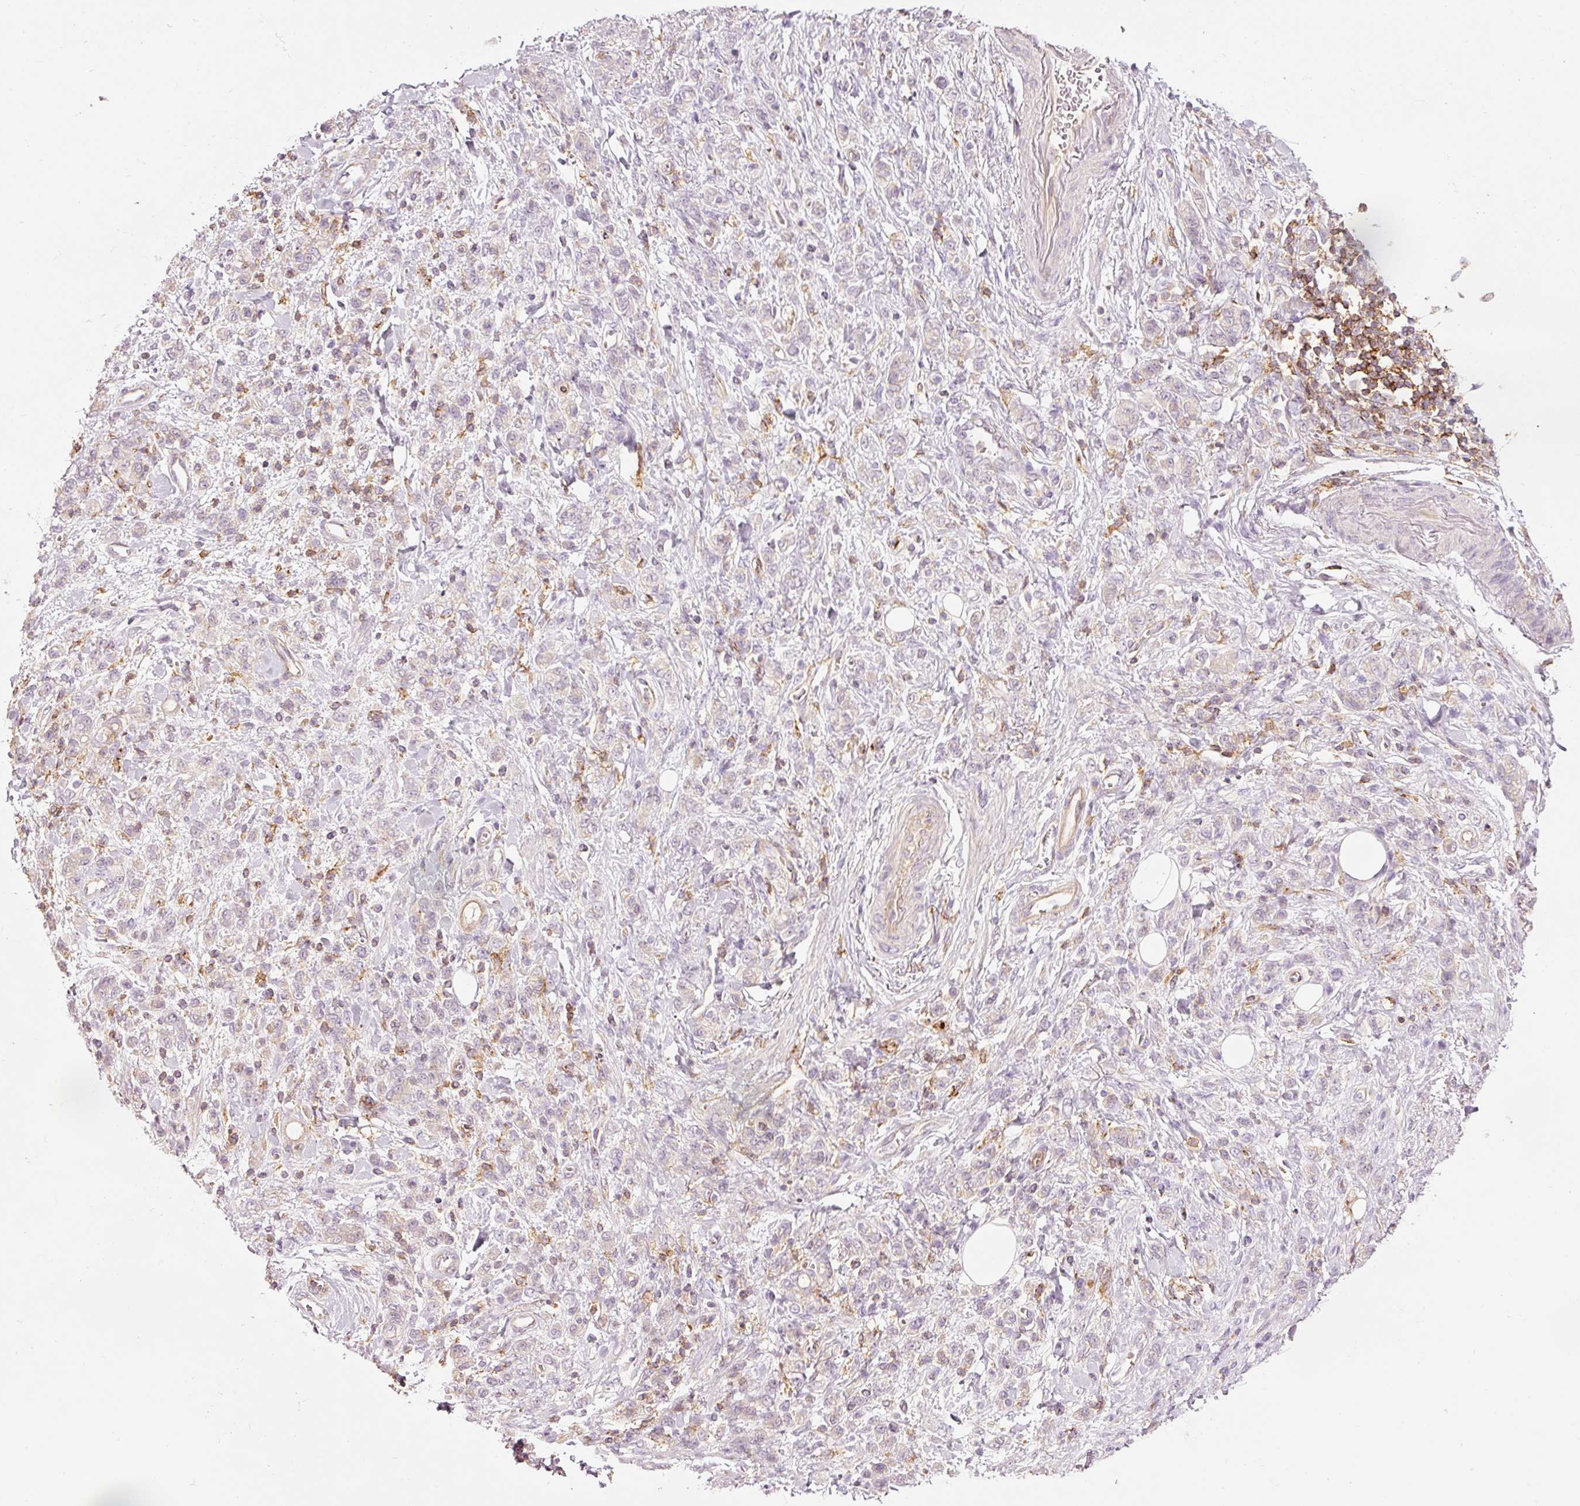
{"staining": {"intensity": "negative", "quantity": "none", "location": "none"}, "tissue": "stomach cancer", "cell_type": "Tumor cells", "image_type": "cancer", "snomed": [{"axis": "morphology", "description": "Adenocarcinoma, NOS"}, {"axis": "topography", "description": "Stomach"}], "caption": "Human adenocarcinoma (stomach) stained for a protein using immunohistochemistry shows no staining in tumor cells.", "gene": "SIPA1", "patient": {"sex": "male", "age": 77}}